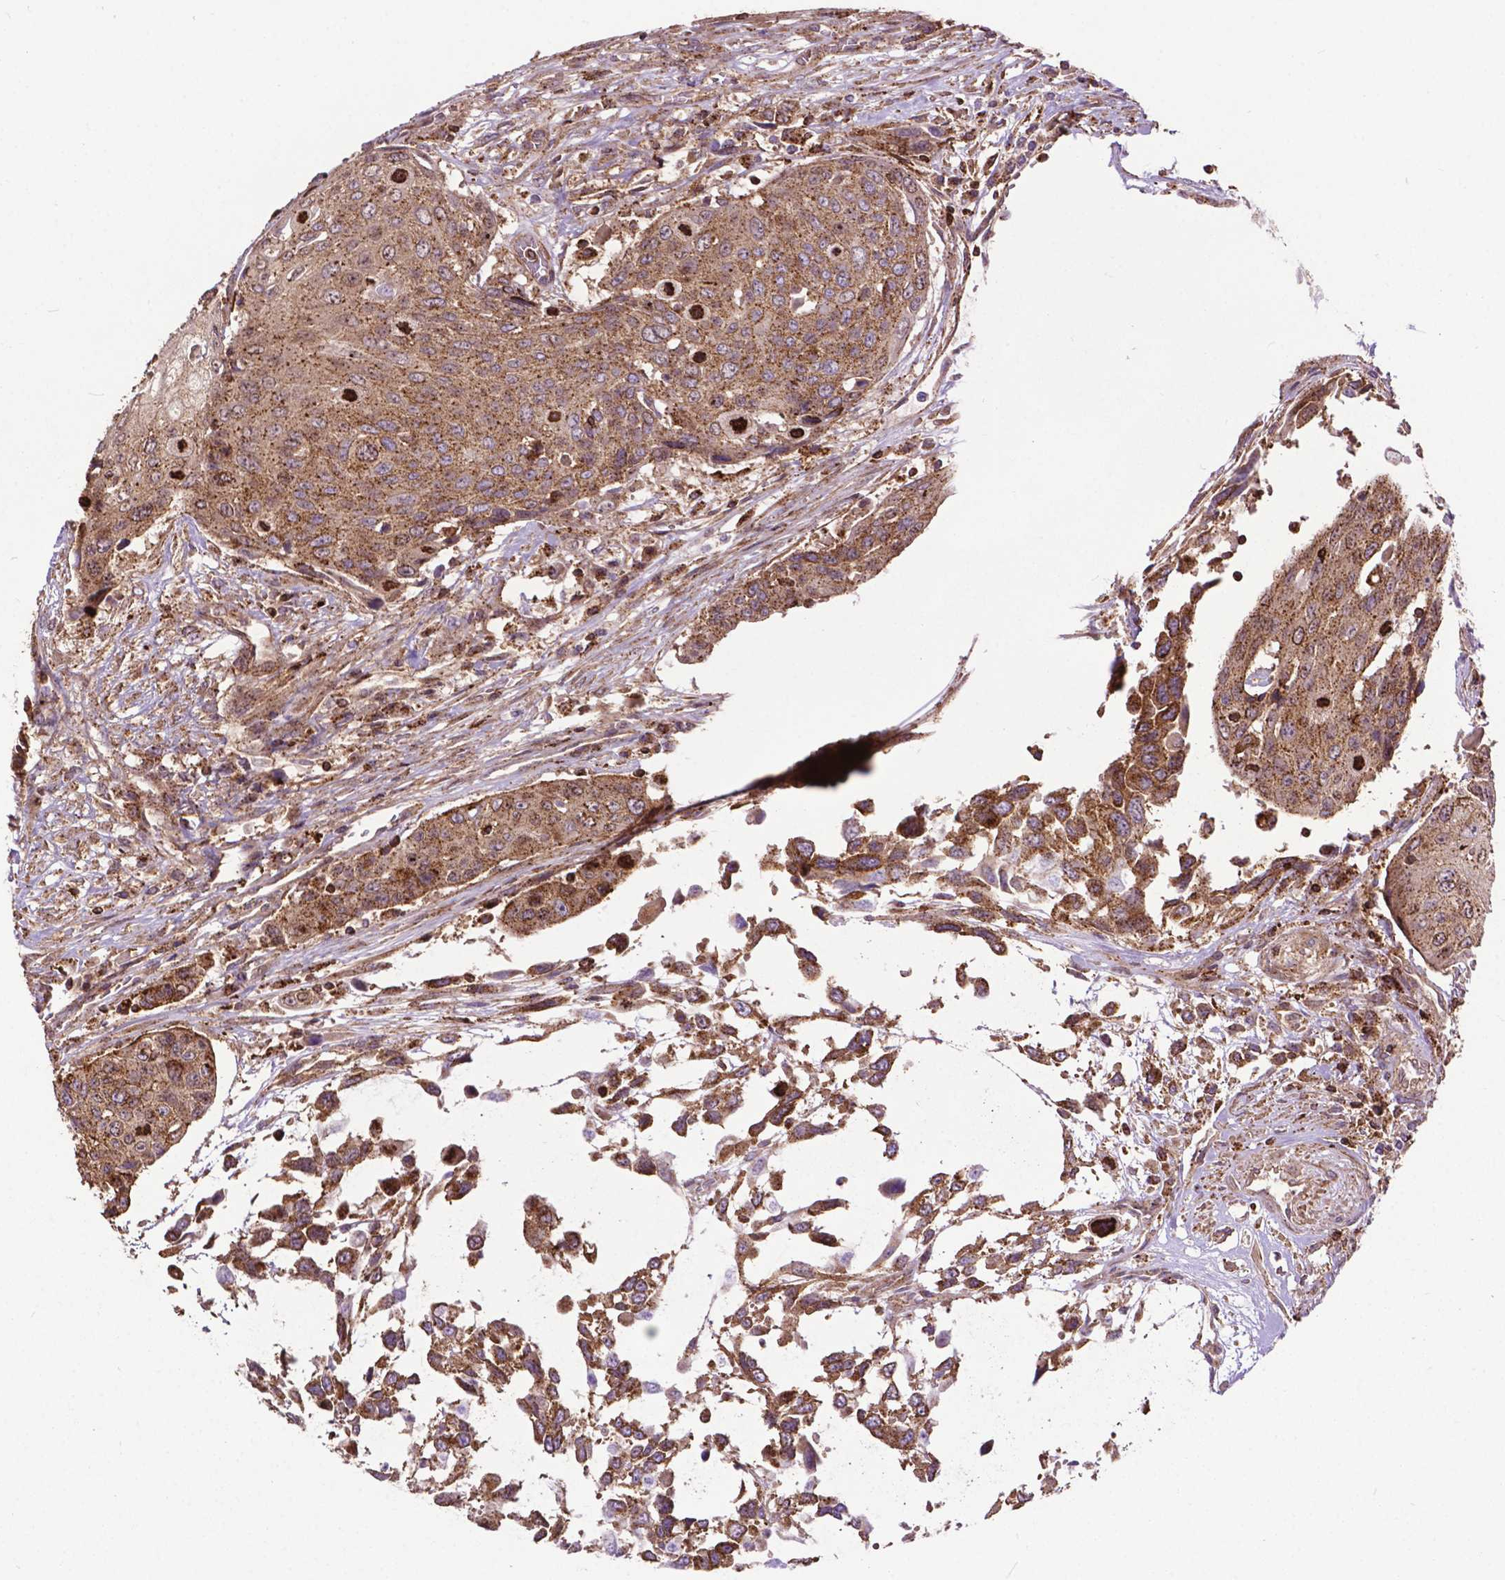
{"staining": {"intensity": "moderate", "quantity": ">75%", "location": "cytoplasmic/membranous"}, "tissue": "urothelial cancer", "cell_type": "Tumor cells", "image_type": "cancer", "snomed": [{"axis": "morphology", "description": "Urothelial carcinoma, High grade"}, {"axis": "topography", "description": "Urinary bladder"}], "caption": "The image demonstrates staining of high-grade urothelial carcinoma, revealing moderate cytoplasmic/membranous protein positivity (brown color) within tumor cells.", "gene": "CHMP4A", "patient": {"sex": "female", "age": 70}}